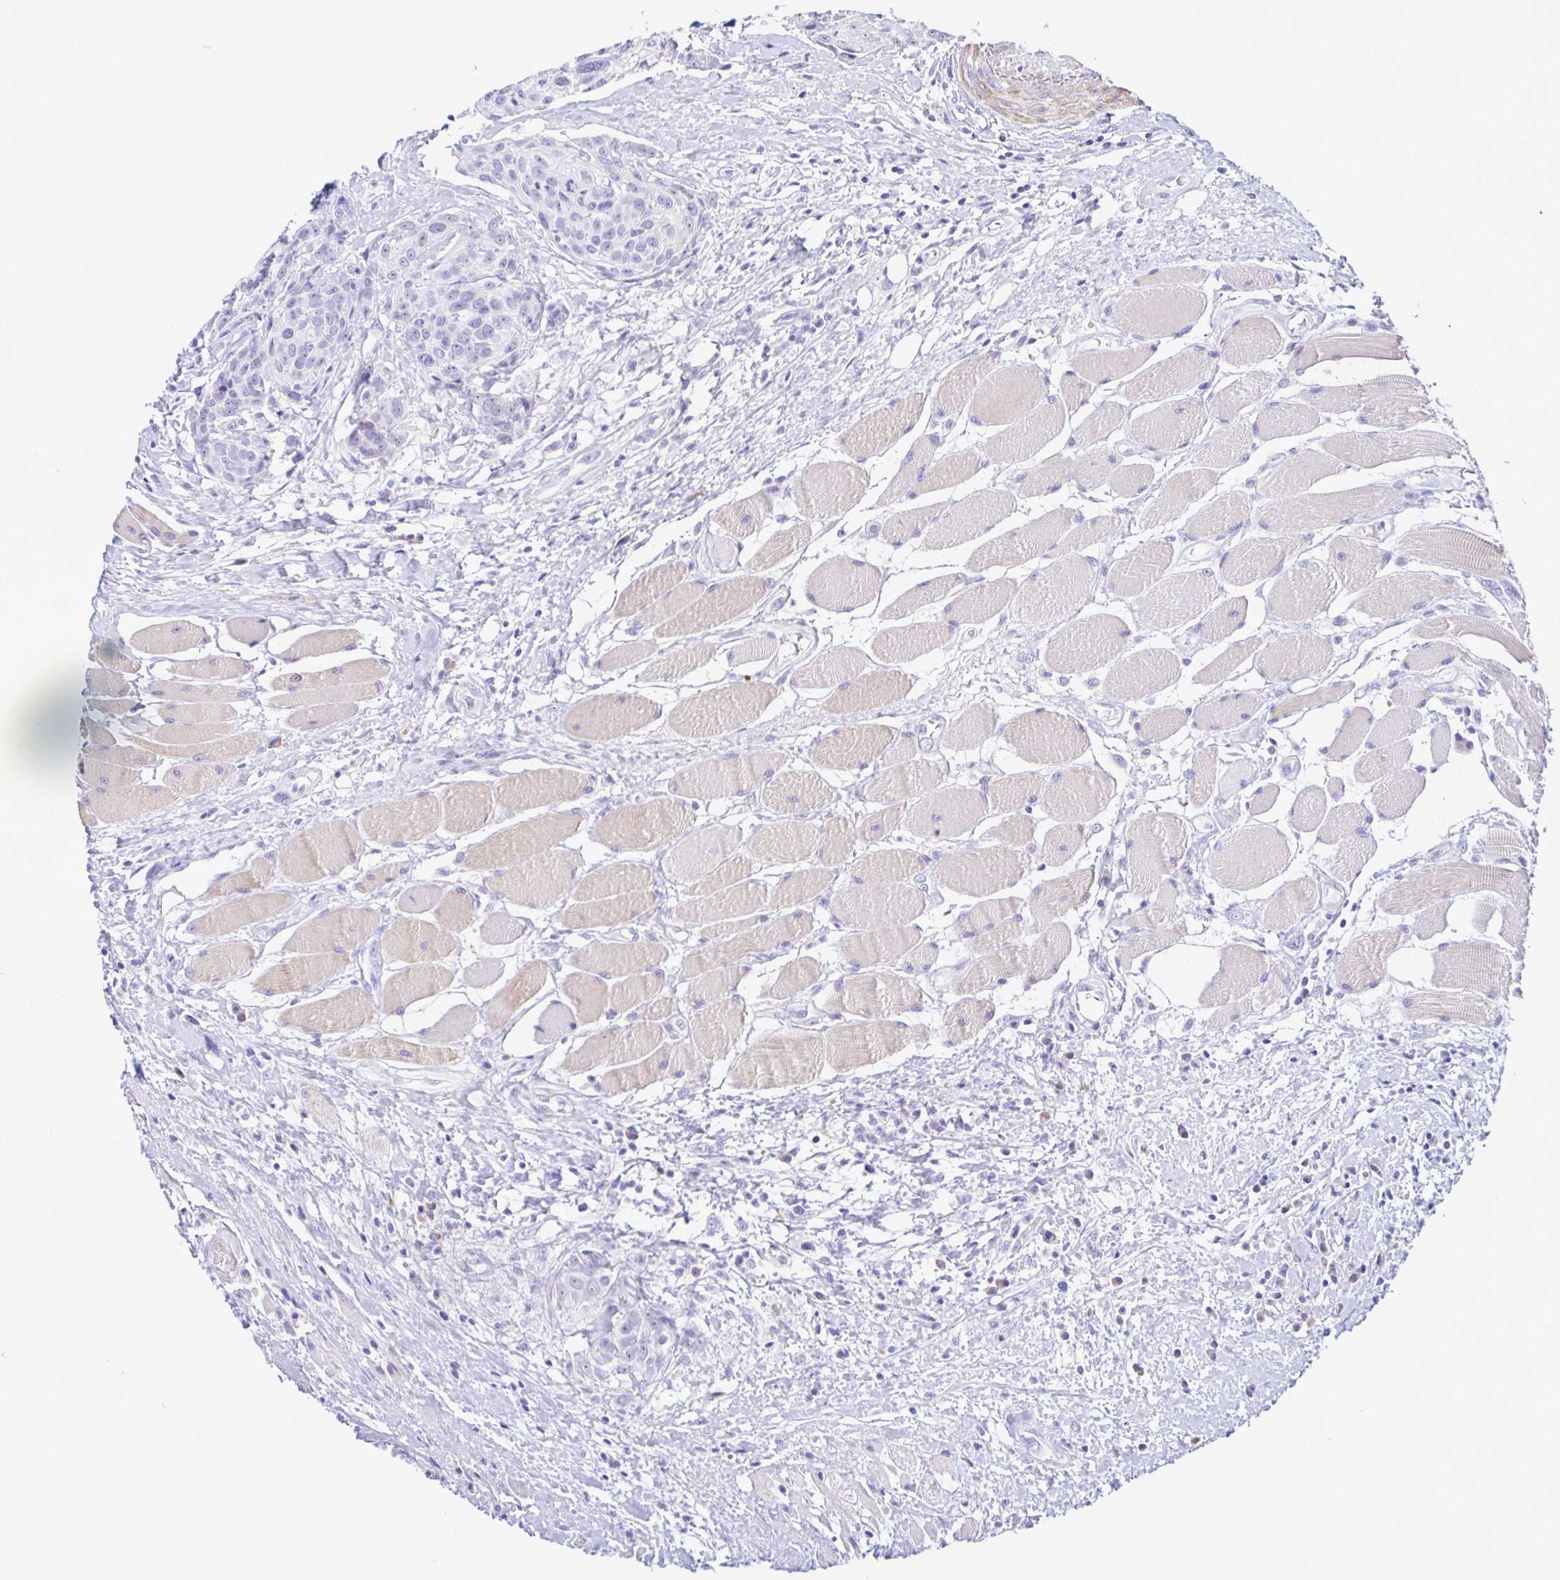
{"staining": {"intensity": "negative", "quantity": "none", "location": "none"}, "tissue": "head and neck cancer", "cell_type": "Tumor cells", "image_type": "cancer", "snomed": [{"axis": "morphology", "description": "Squamous cell carcinoma, NOS"}, {"axis": "topography", "description": "Oral tissue"}, {"axis": "topography", "description": "Head-Neck"}], "caption": "Immunohistochemistry (IHC) micrograph of neoplastic tissue: human head and neck cancer (squamous cell carcinoma) stained with DAB exhibits no significant protein expression in tumor cells.", "gene": "NBPF3", "patient": {"sex": "male", "age": 64}}